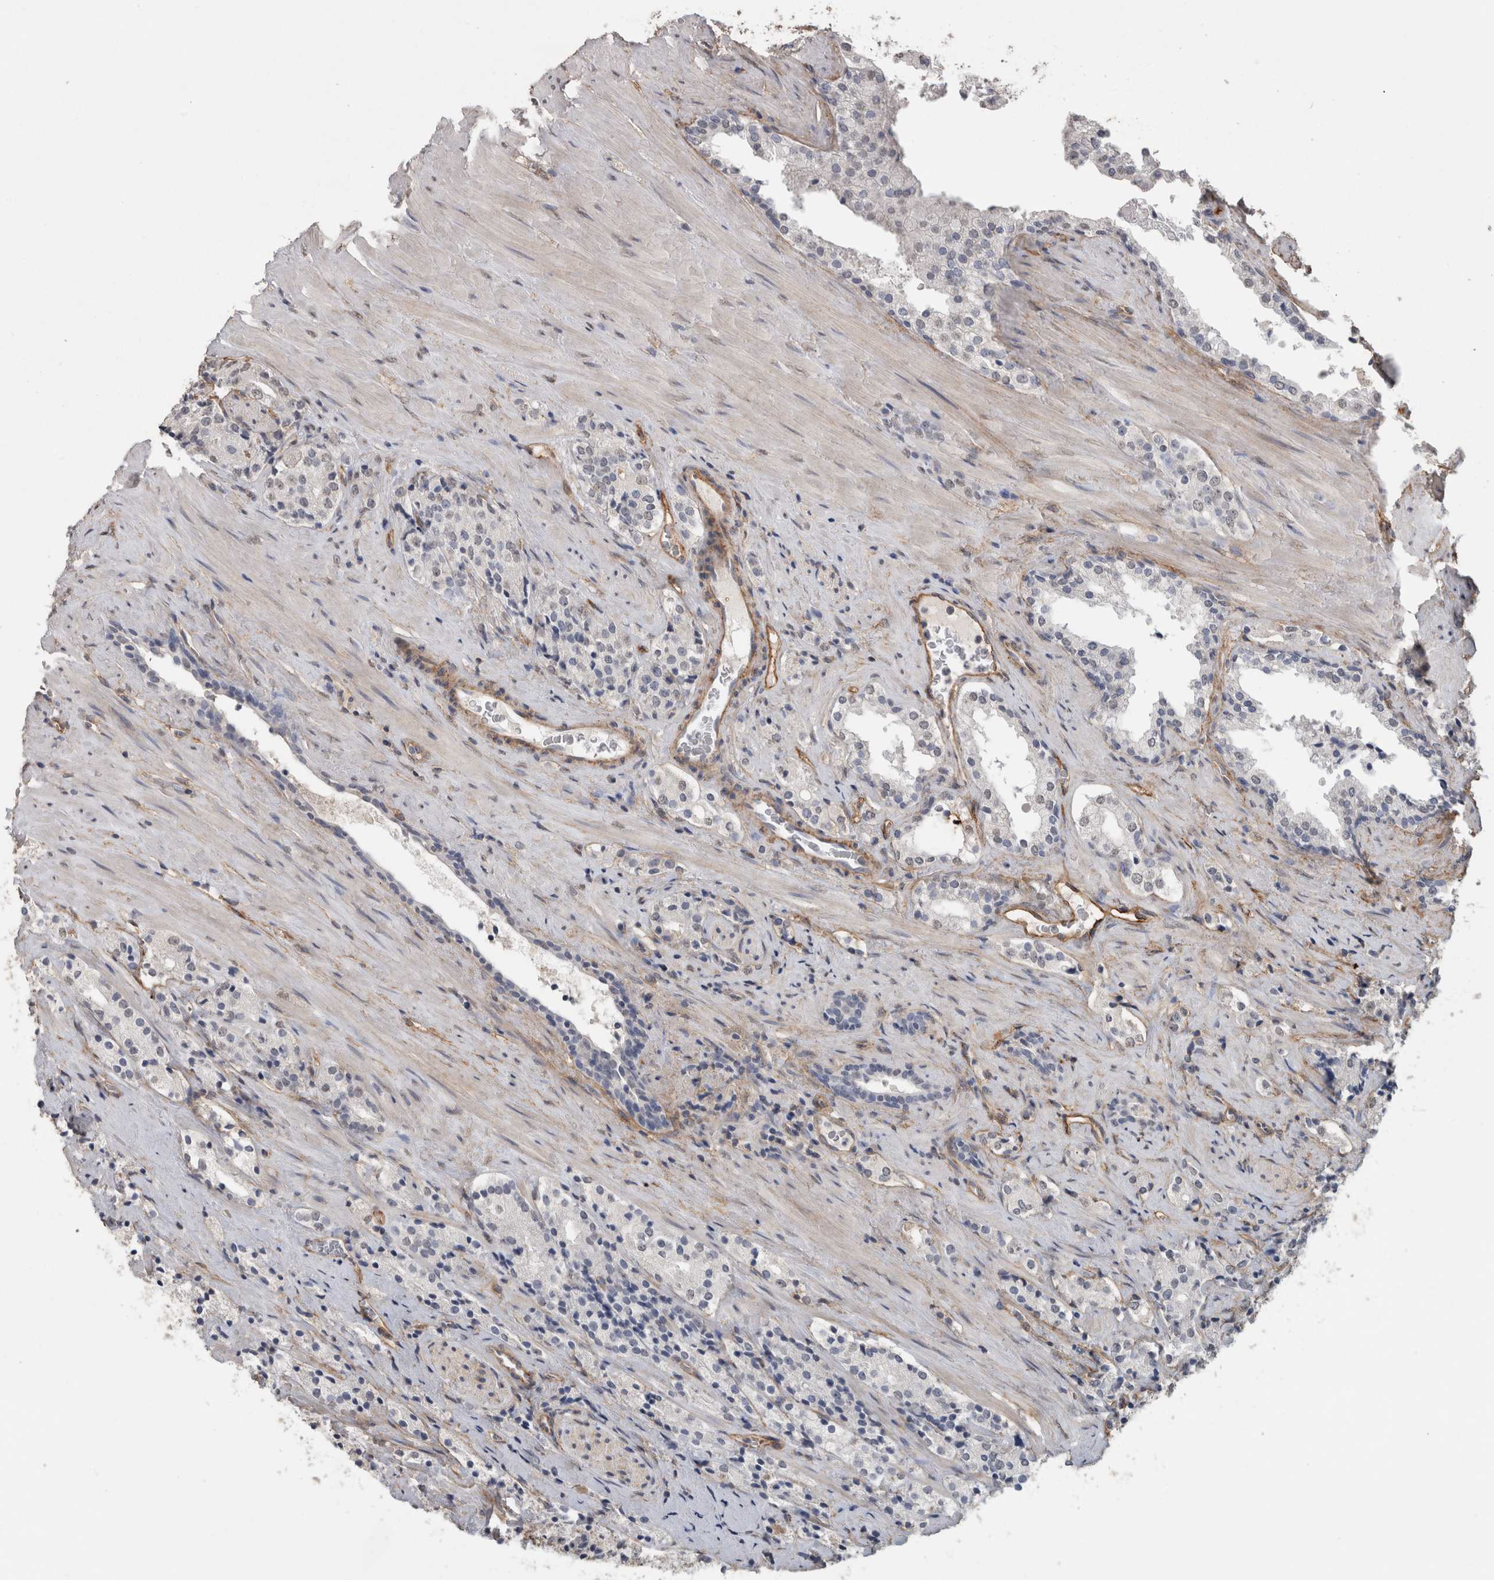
{"staining": {"intensity": "negative", "quantity": "none", "location": "none"}, "tissue": "prostate cancer", "cell_type": "Tumor cells", "image_type": "cancer", "snomed": [{"axis": "morphology", "description": "Adenocarcinoma, High grade"}, {"axis": "topography", "description": "Prostate"}], "caption": "This is an IHC histopathology image of prostate cancer. There is no expression in tumor cells.", "gene": "RECK", "patient": {"sex": "male", "age": 71}}